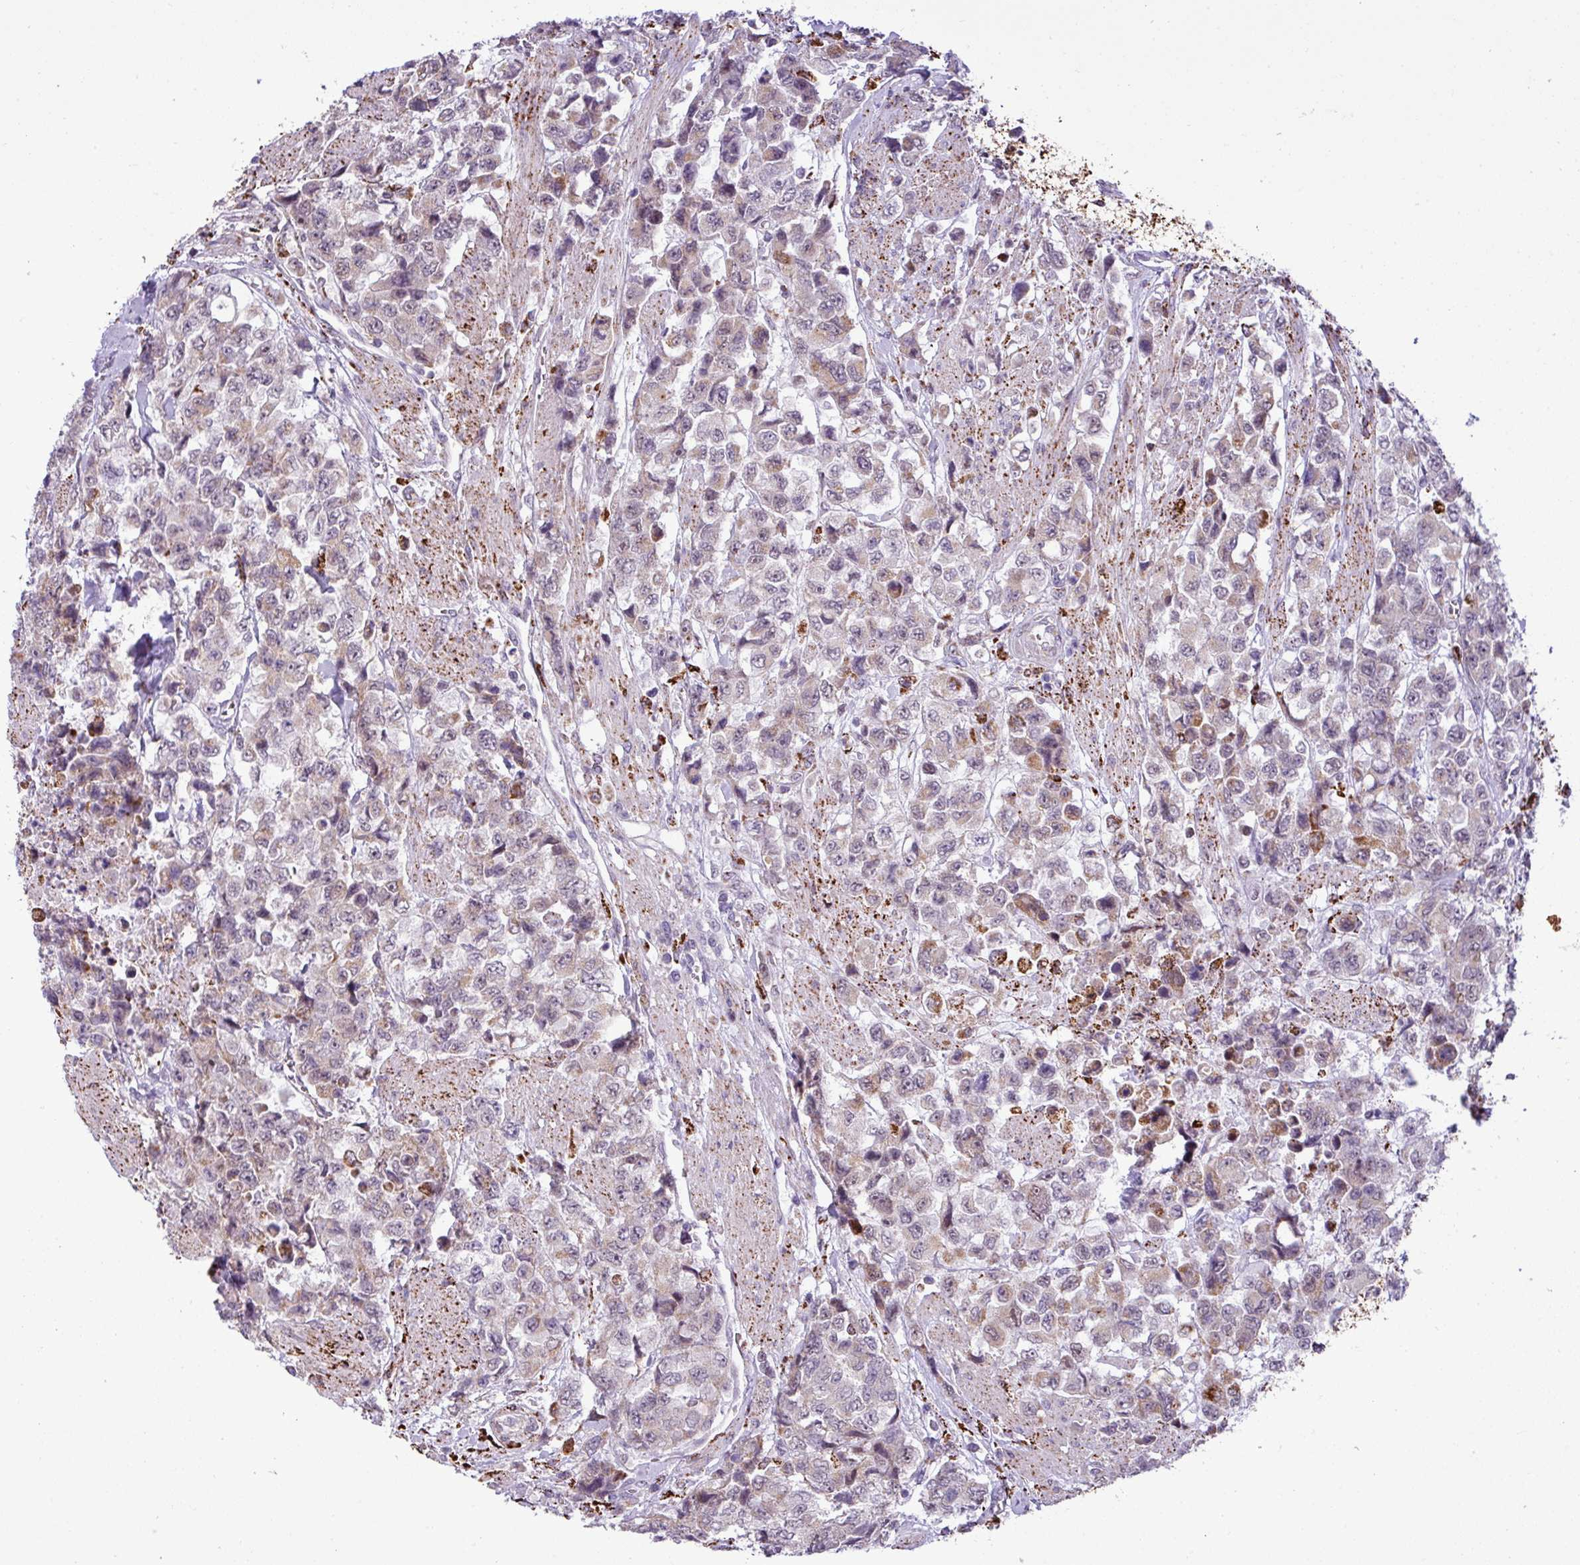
{"staining": {"intensity": "weak", "quantity": "<25%", "location": "cytoplasmic/membranous"}, "tissue": "urothelial cancer", "cell_type": "Tumor cells", "image_type": "cancer", "snomed": [{"axis": "morphology", "description": "Urothelial carcinoma, High grade"}, {"axis": "topography", "description": "Urinary bladder"}], "caption": "A histopathology image of human urothelial cancer is negative for staining in tumor cells. Nuclei are stained in blue.", "gene": "SGPP1", "patient": {"sex": "female", "age": 78}}